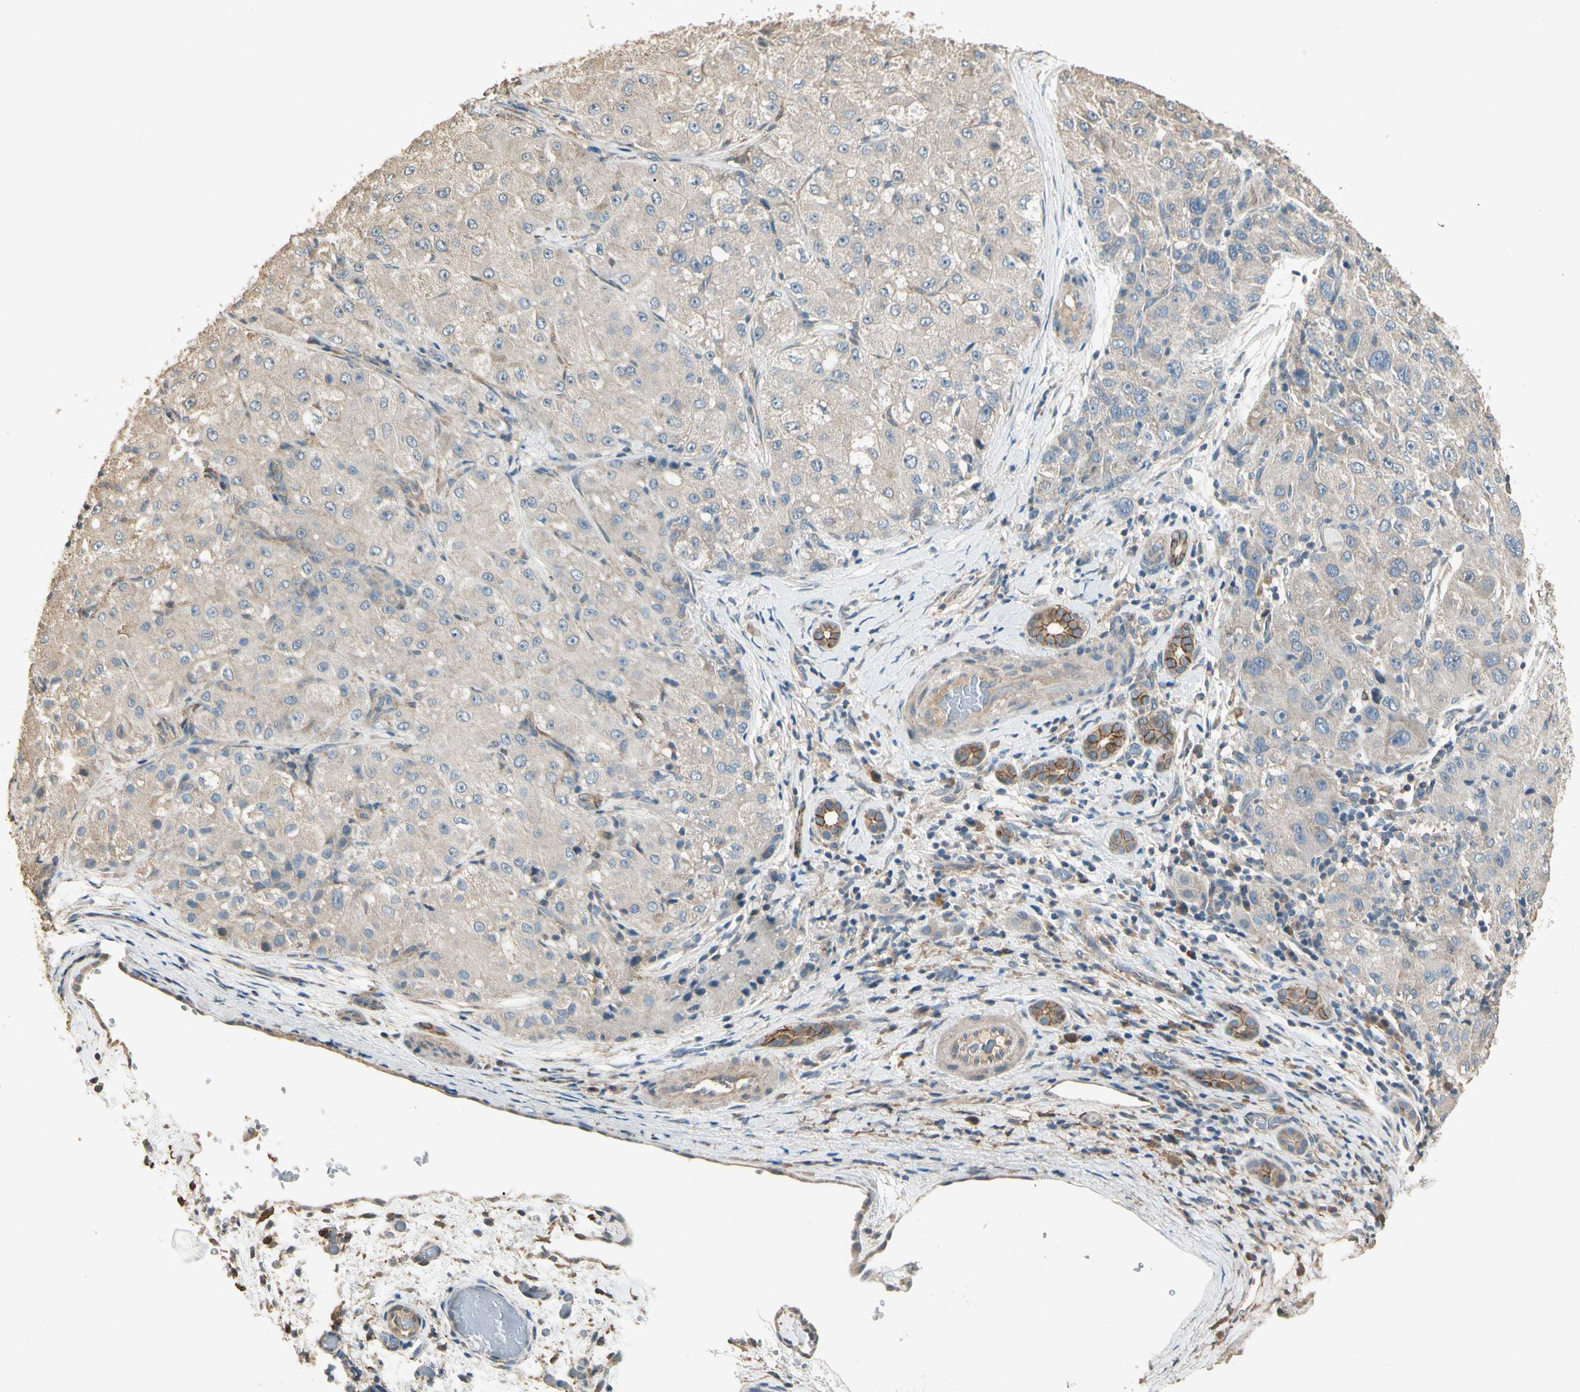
{"staining": {"intensity": "weak", "quantity": "25%-75%", "location": "cytoplasmic/membranous"}, "tissue": "liver cancer", "cell_type": "Tumor cells", "image_type": "cancer", "snomed": [{"axis": "morphology", "description": "Carcinoma, Hepatocellular, NOS"}, {"axis": "topography", "description": "Liver"}], "caption": "IHC staining of liver cancer, which demonstrates low levels of weak cytoplasmic/membranous expression in approximately 25%-75% of tumor cells indicating weak cytoplasmic/membranous protein staining. The staining was performed using DAB (3,3'-diaminobenzidine) (brown) for protein detection and nuclei were counterstained in hematoxylin (blue).", "gene": "CDH6", "patient": {"sex": "male", "age": 80}}